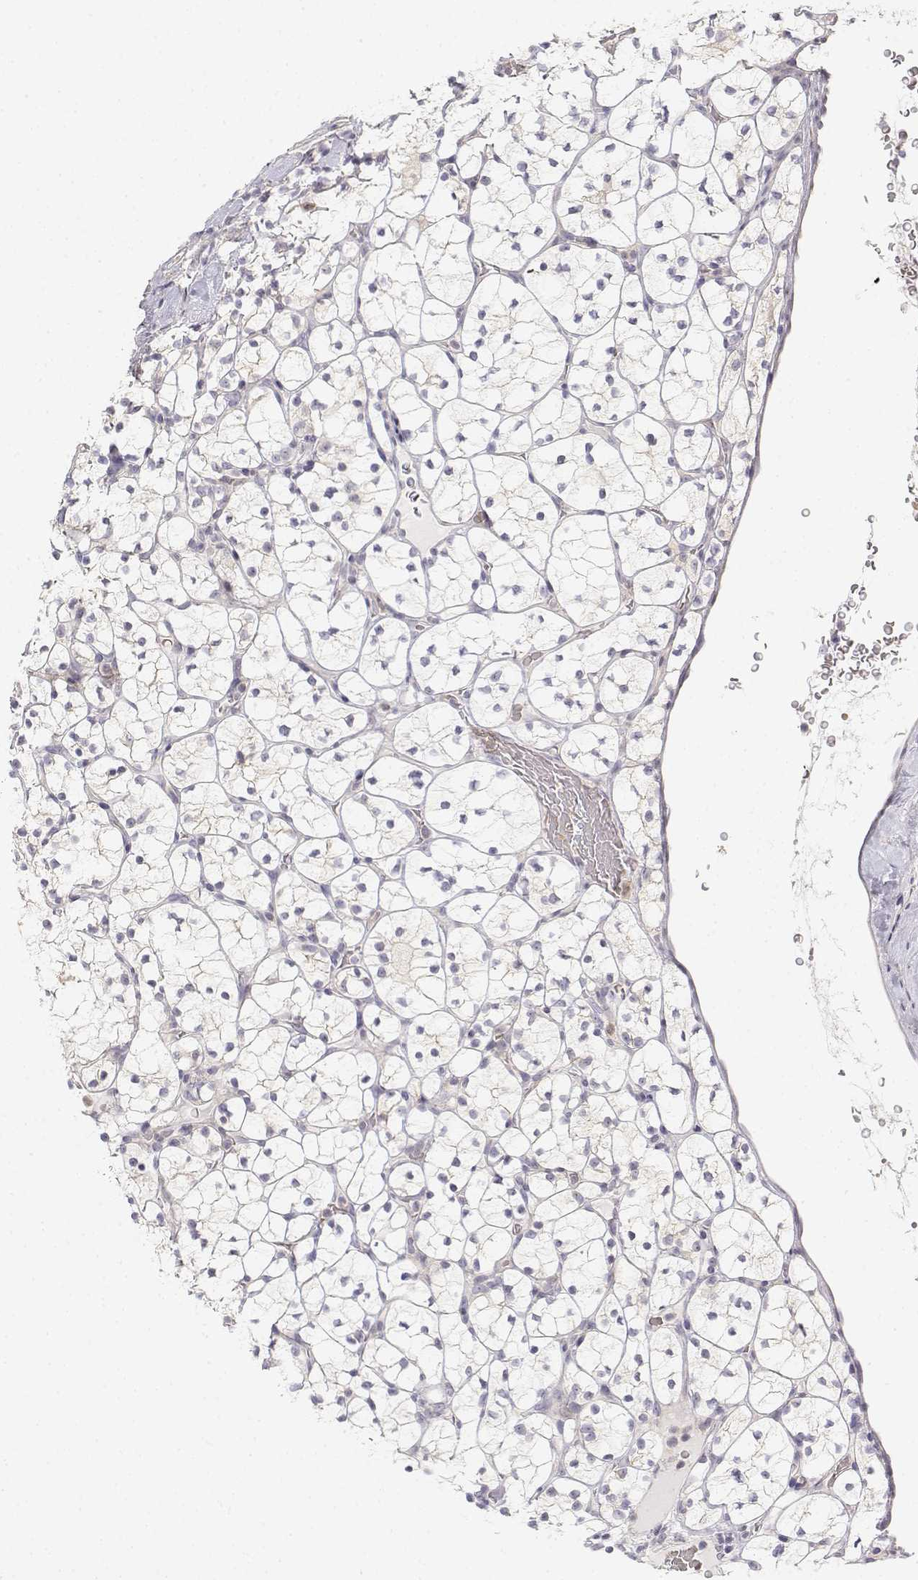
{"staining": {"intensity": "negative", "quantity": "none", "location": "none"}, "tissue": "renal cancer", "cell_type": "Tumor cells", "image_type": "cancer", "snomed": [{"axis": "morphology", "description": "Adenocarcinoma, NOS"}, {"axis": "topography", "description": "Kidney"}], "caption": "DAB immunohistochemical staining of renal cancer (adenocarcinoma) shows no significant staining in tumor cells.", "gene": "GLIPR1L2", "patient": {"sex": "female", "age": 89}}